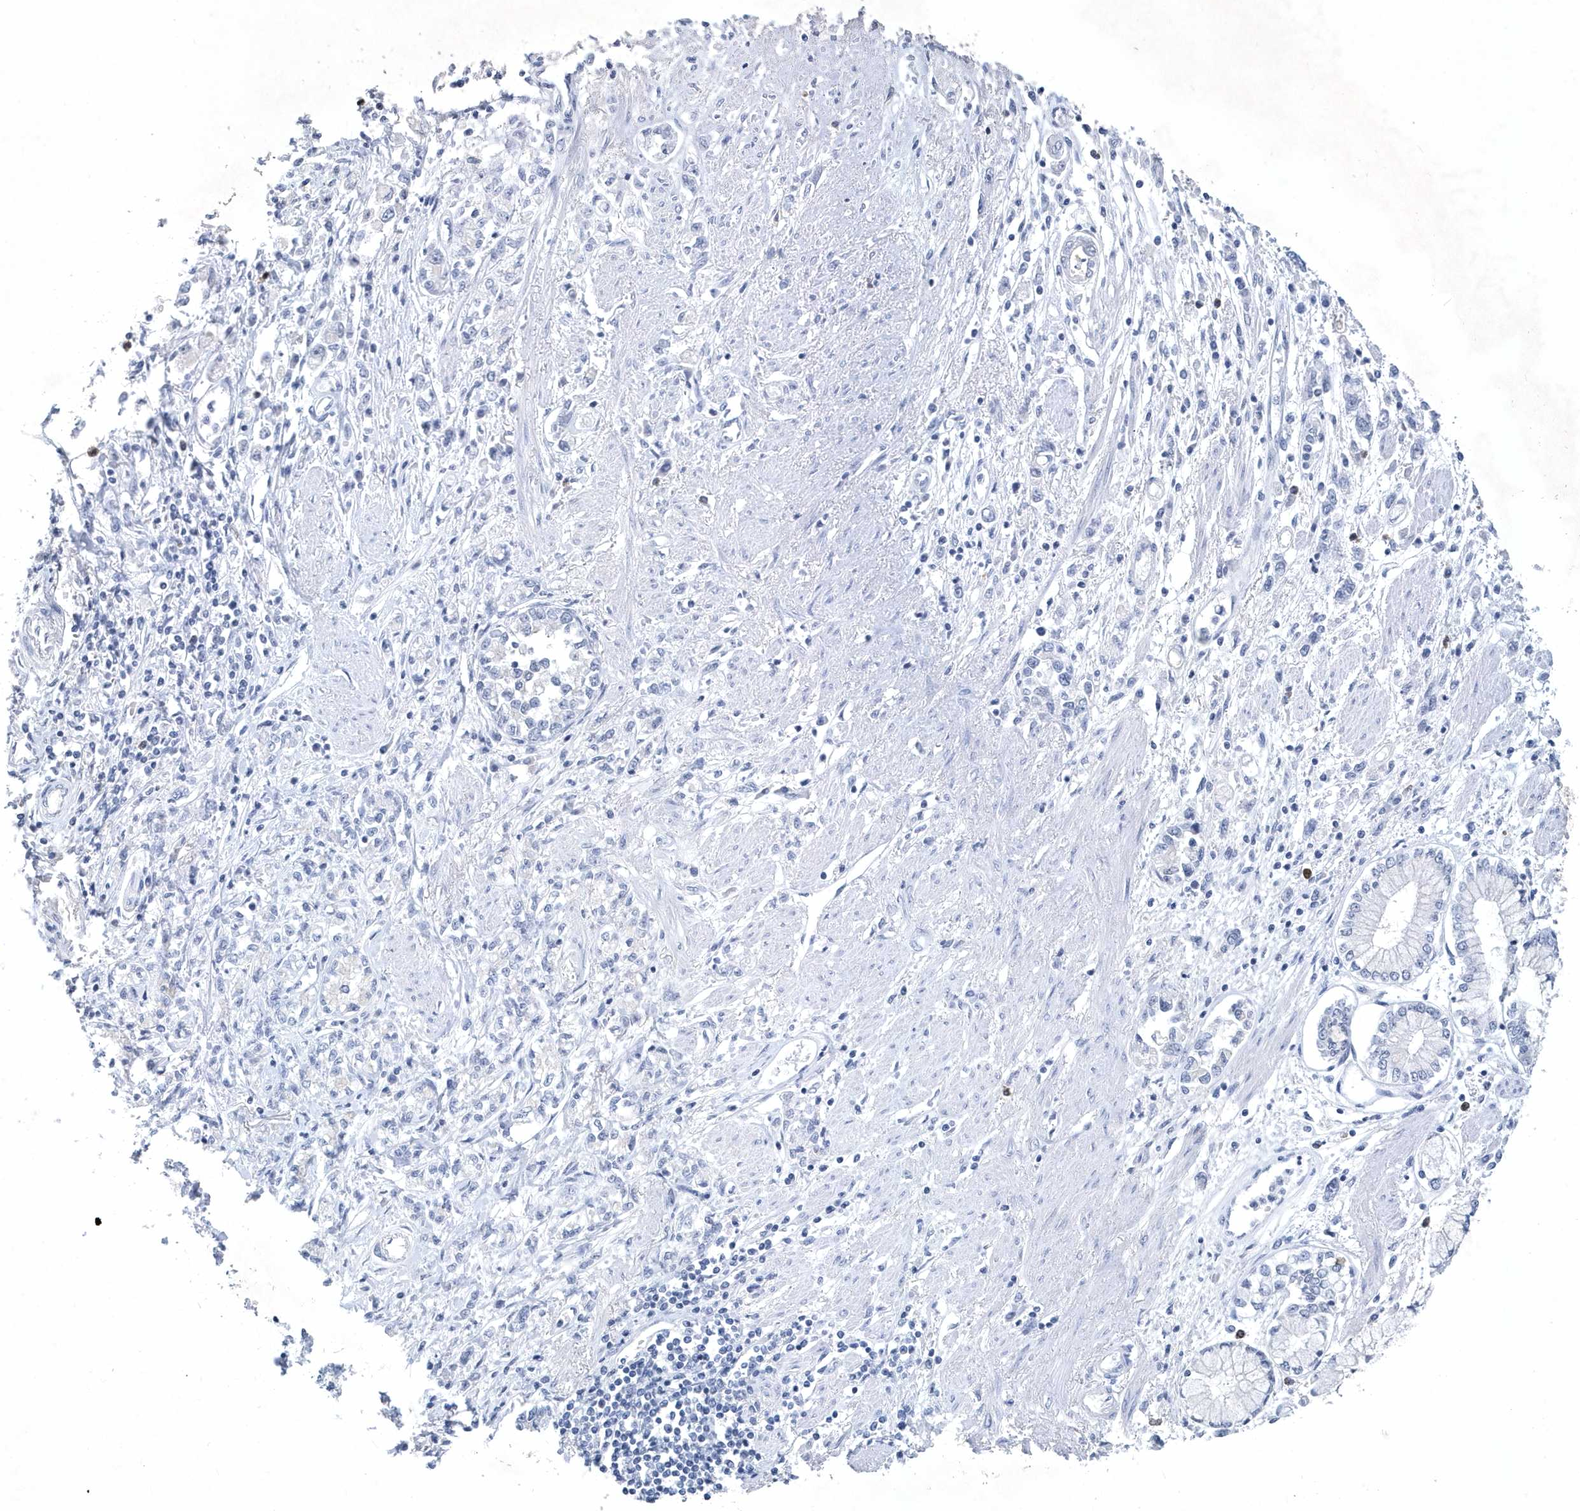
{"staining": {"intensity": "negative", "quantity": "none", "location": "none"}, "tissue": "stomach cancer", "cell_type": "Tumor cells", "image_type": "cancer", "snomed": [{"axis": "morphology", "description": "Adenocarcinoma, NOS"}, {"axis": "topography", "description": "Stomach"}], "caption": "This is an immunohistochemistry histopathology image of human adenocarcinoma (stomach). There is no positivity in tumor cells.", "gene": "SRGAP3", "patient": {"sex": "female", "age": 76}}